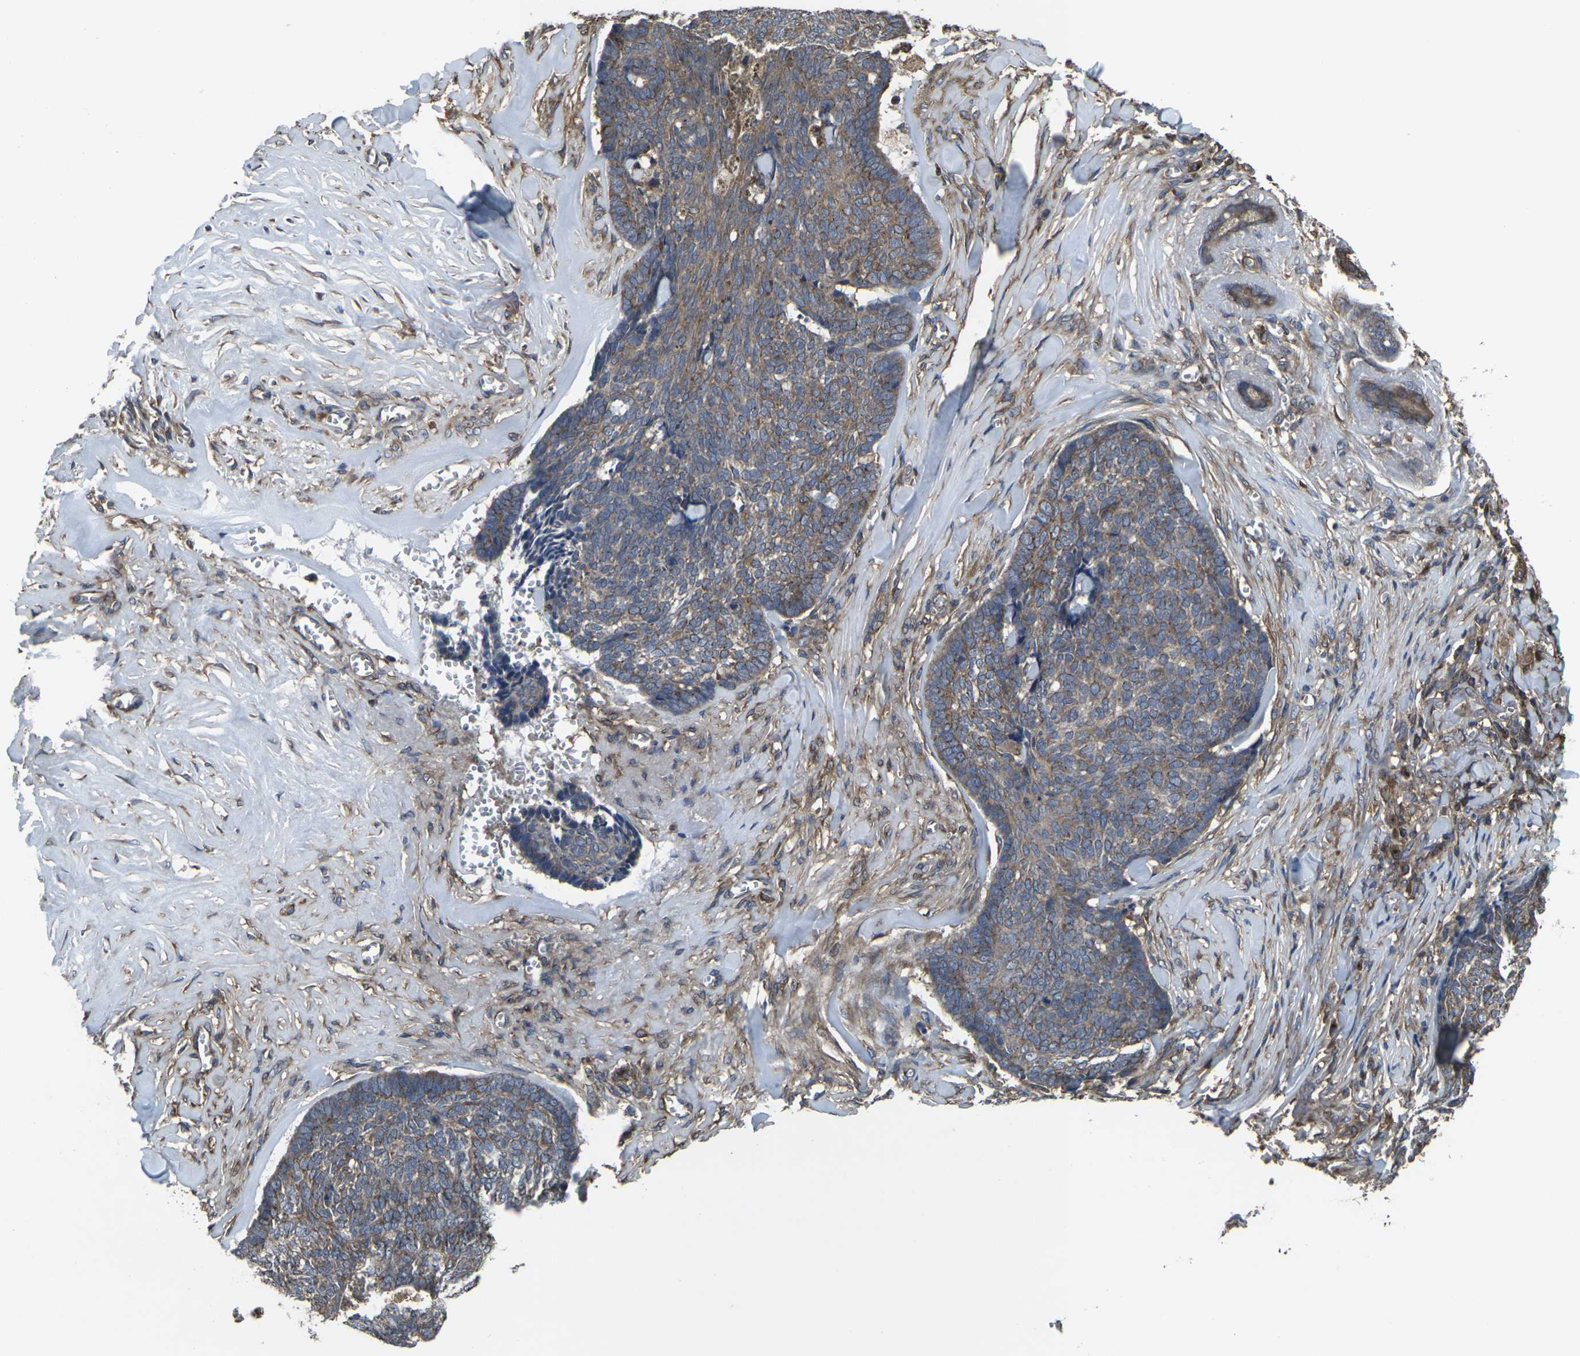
{"staining": {"intensity": "weak", "quantity": ">75%", "location": "cytoplasmic/membranous"}, "tissue": "skin cancer", "cell_type": "Tumor cells", "image_type": "cancer", "snomed": [{"axis": "morphology", "description": "Basal cell carcinoma"}, {"axis": "topography", "description": "Skin"}], "caption": "Weak cytoplasmic/membranous expression for a protein is seen in approximately >75% of tumor cells of basal cell carcinoma (skin) using immunohistochemistry.", "gene": "PRKACB", "patient": {"sex": "male", "age": 84}}